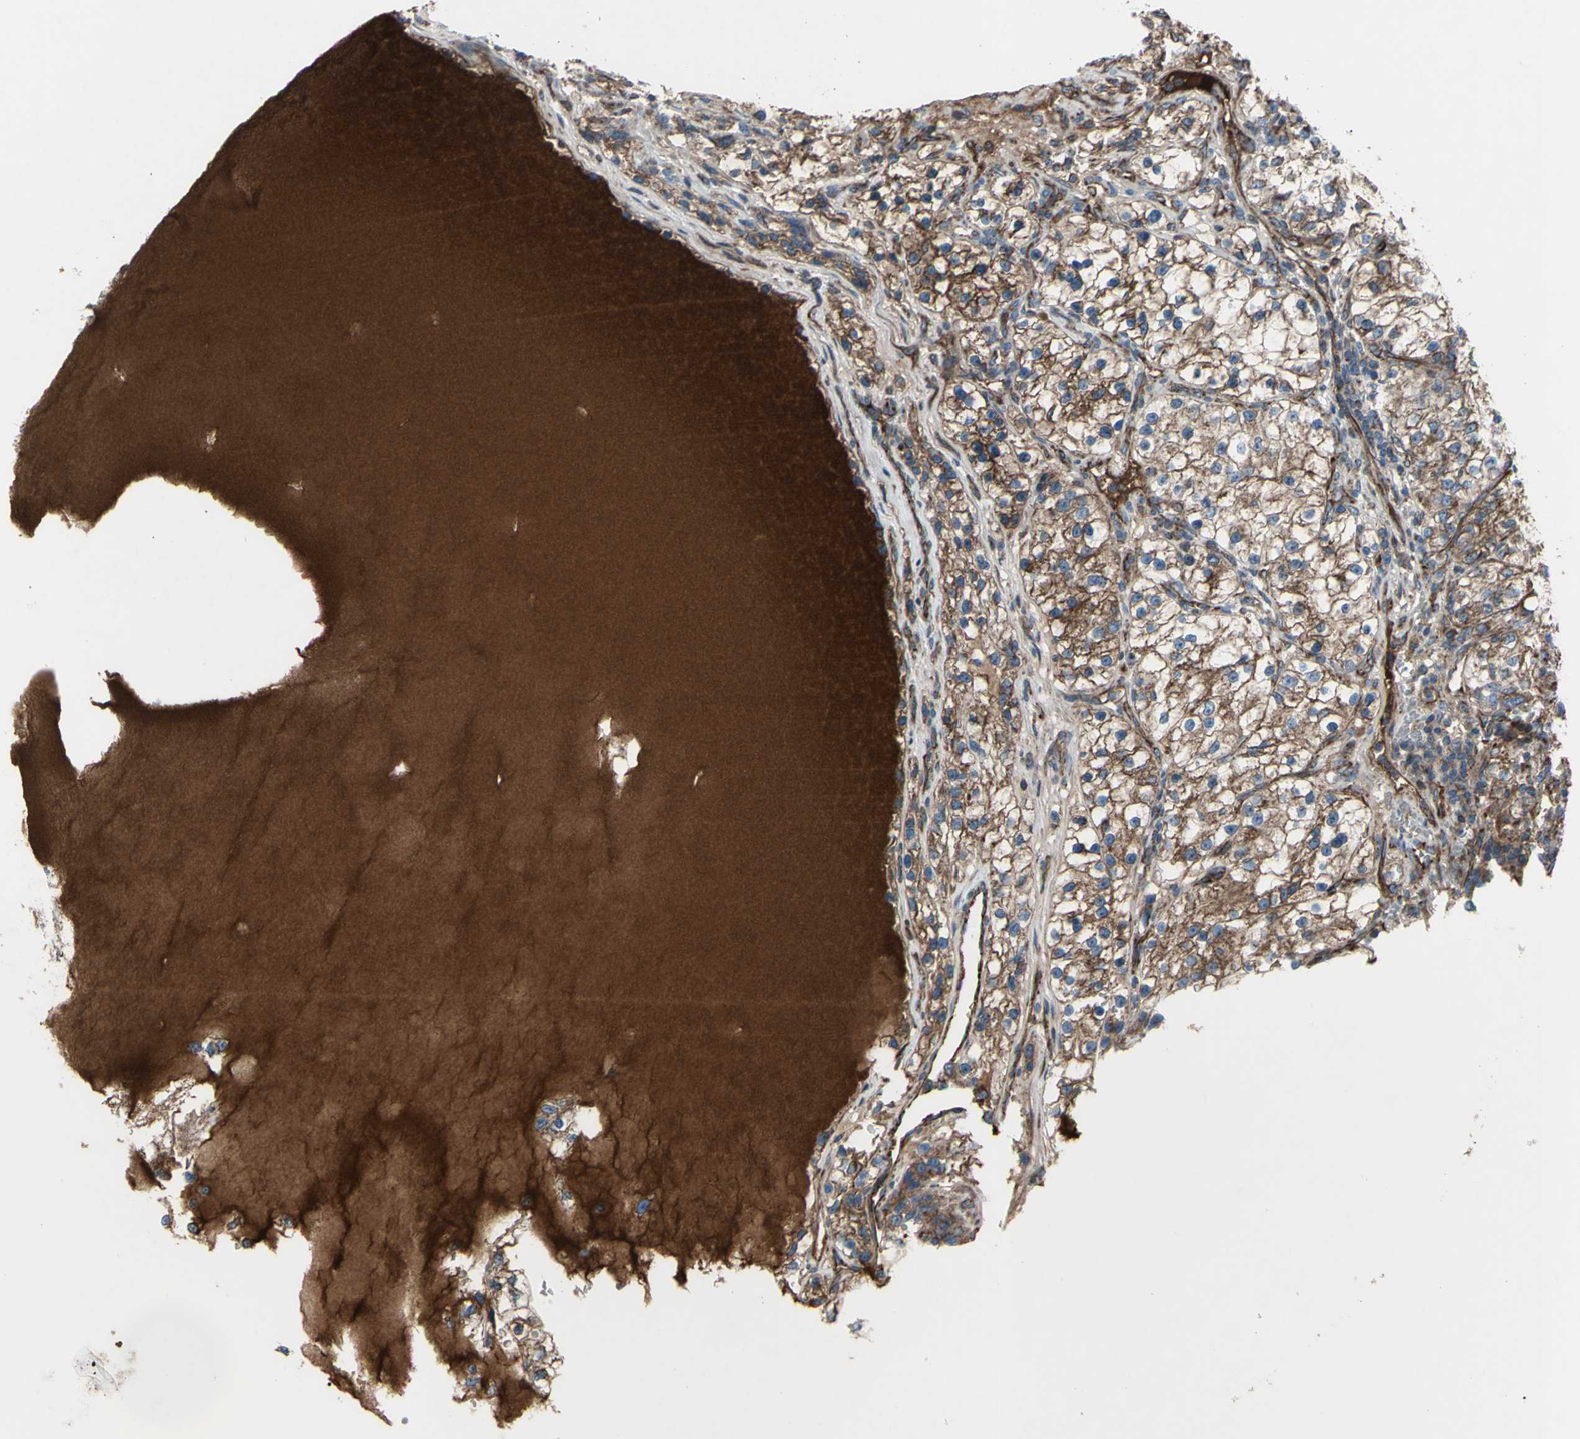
{"staining": {"intensity": "moderate", "quantity": ">75%", "location": "cytoplasmic/membranous"}, "tissue": "renal cancer", "cell_type": "Tumor cells", "image_type": "cancer", "snomed": [{"axis": "morphology", "description": "Adenocarcinoma, NOS"}, {"axis": "topography", "description": "Kidney"}], "caption": "Immunohistochemistry photomicrograph of renal cancer stained for a protein (brown), which shows medium levels of moderate cytoplasmic/membranous expression in approximately >75% of tumor cells.", "gene": "EMC7", "patient": {"sex": "female", "age": 57}}